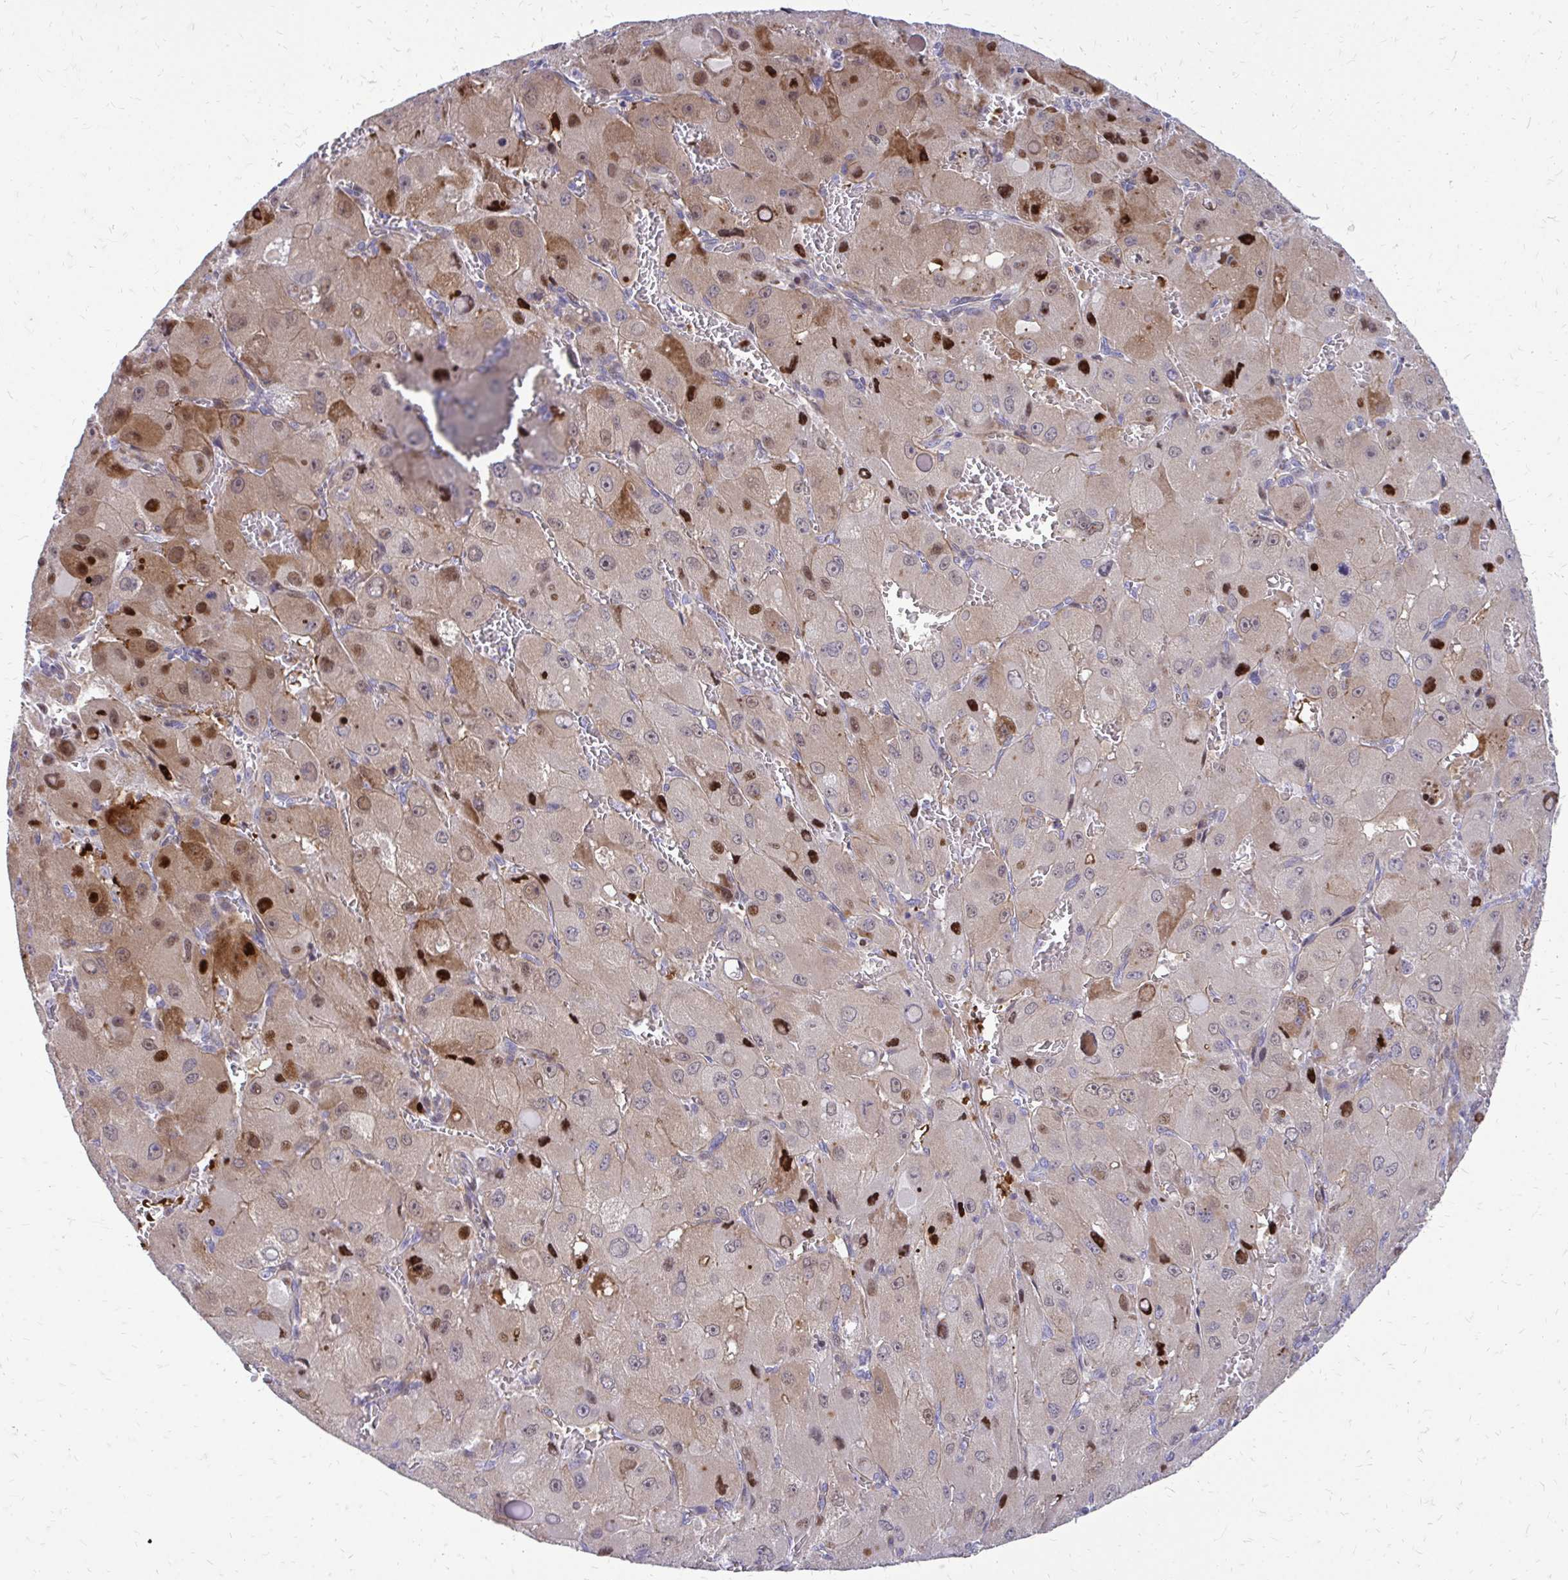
{"staining": {"intensity": "moderate", "quantity": "<25%", "location": "cytoplasmic/membranous,nuclear"}, "tissue": "liver cancer", "cell_type": "Tumor cells", "image_type": "cancer", "snomed": [{"axis": "morphology", "description": "Carcinoma, Hepatocellular, NOS"}, {"axis": "topography", "description": "Liver"}], "caption": "This is a histology image of immunohistochemistry staining of liver cancer, which shows moderate positivity in the cytoplasmic/membranous and nuclear of tumor cells.", "gene": "PPDPFL", "patient": {"sex": "male", "age": 27}}